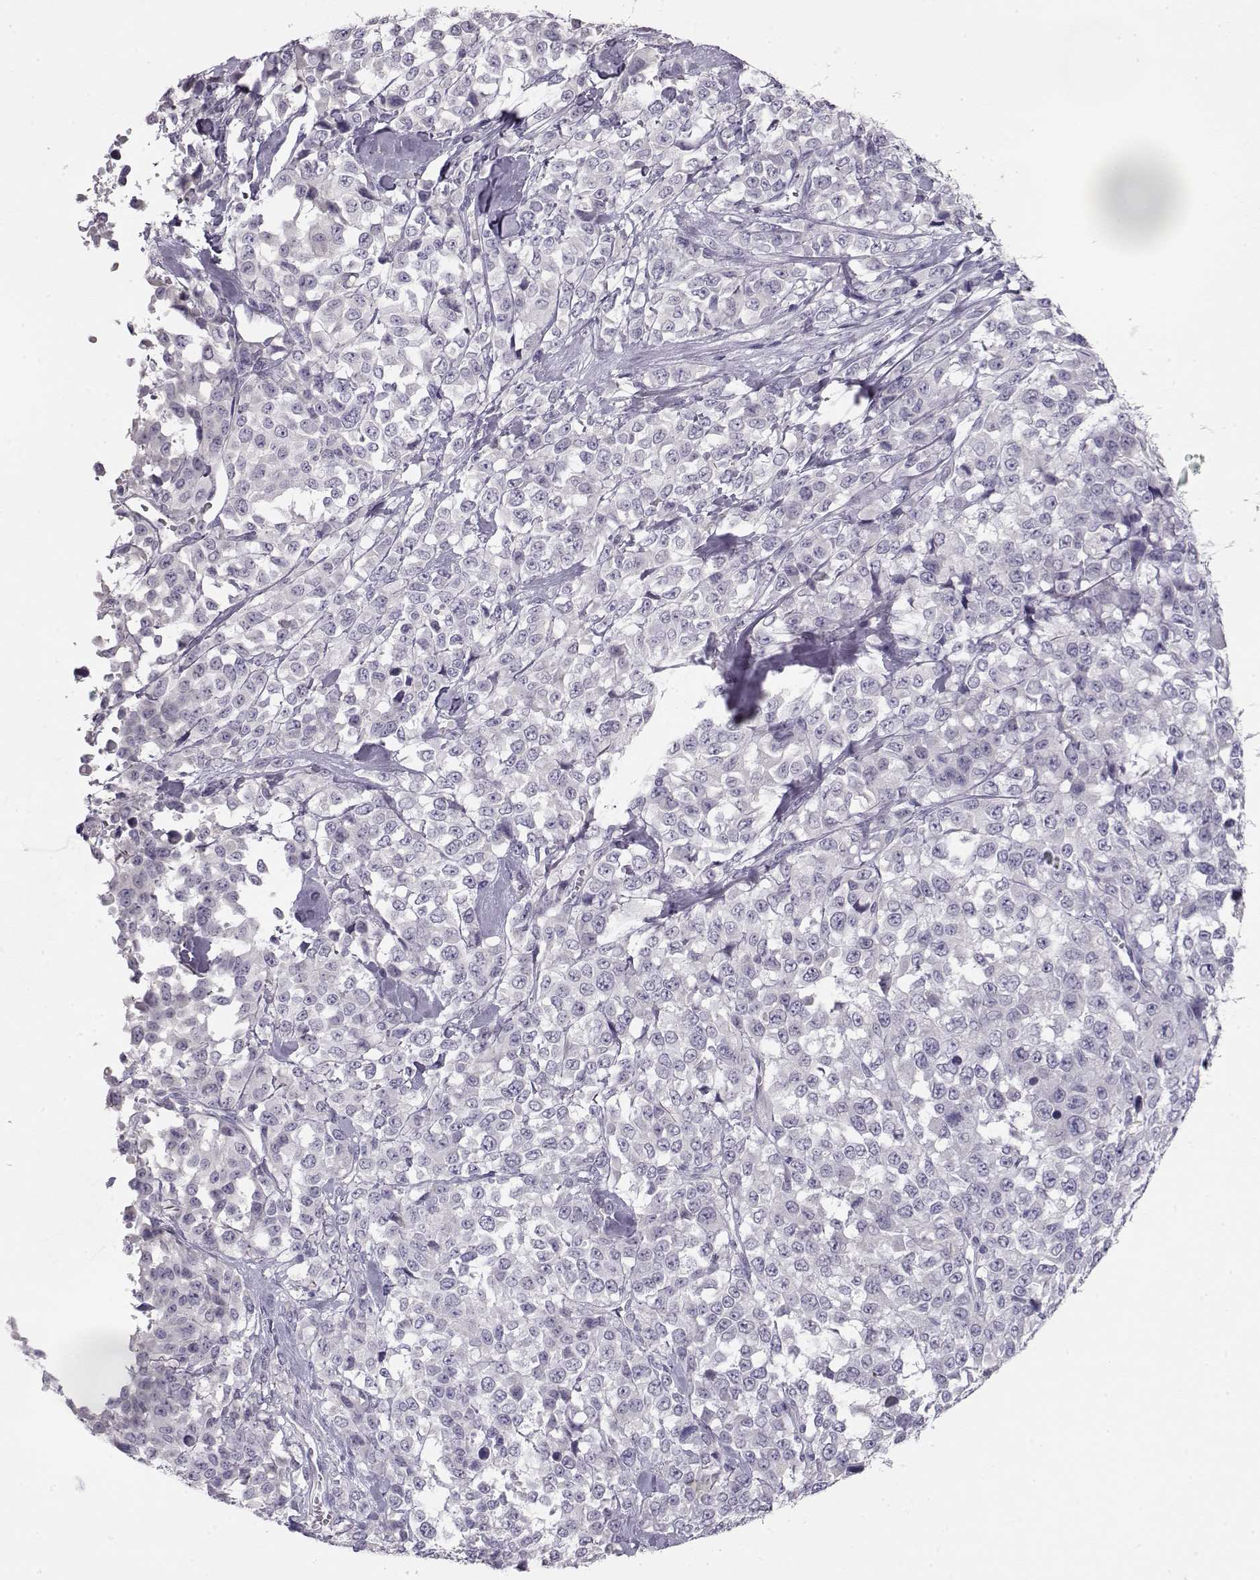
{"staining": {"intensity": "negative", "quantity": "none", "location": "none"}, "tissue": "melanoma", "cell_type": "Tumor cells", "image_type": "cancer", "snomed": [{"axis": "morphology", "description": "Malignant melanoma, Metastatic site"}, {"axis": "topography", "description": "Skin"}], "caption": "Malignant melanoma (metastatic site) was stained to show a protein in brown. There is no significant expression in tumor cells.", "gene": "GRK1", "patient": {"sex": "male", "age": 84}}